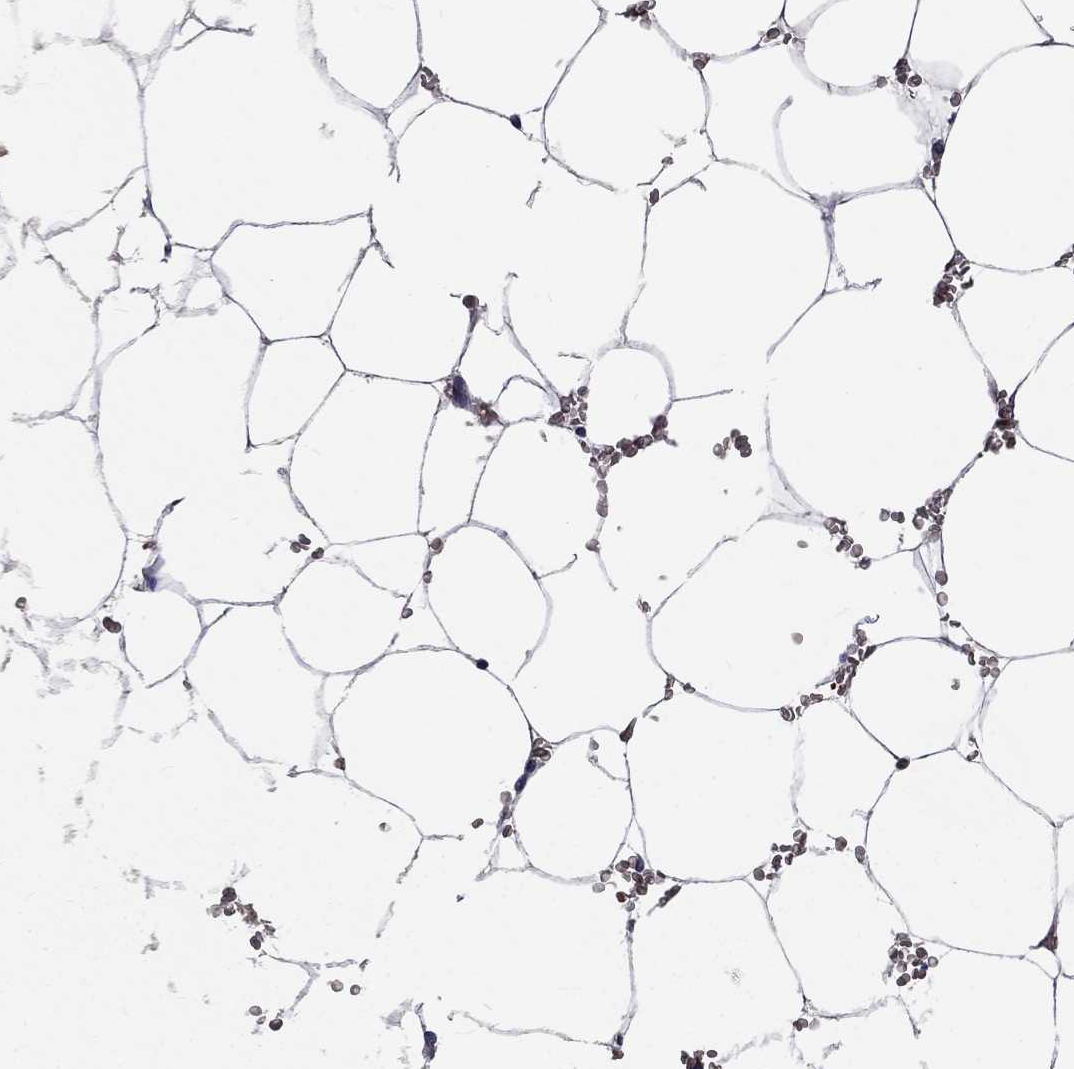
{"staining": {"intensity": "negative", "quantity": "none", "location": "none"}, "tissue": "bone marrow", "cell_type": "Hematopoietic cells", "image_type": "normal", "snomed": [{"axis": "morphology", "description": "Normal tissue, NOS"}, {"axis": "topography", "description": "Bone marrow"}], "caption": "This is an IHC photomicrograph of unremarkable human bone marrow. There is no positivity in hematopoietic cells.", "gene": "UGT8", "patient": {"sex": "female", "age": 52}}